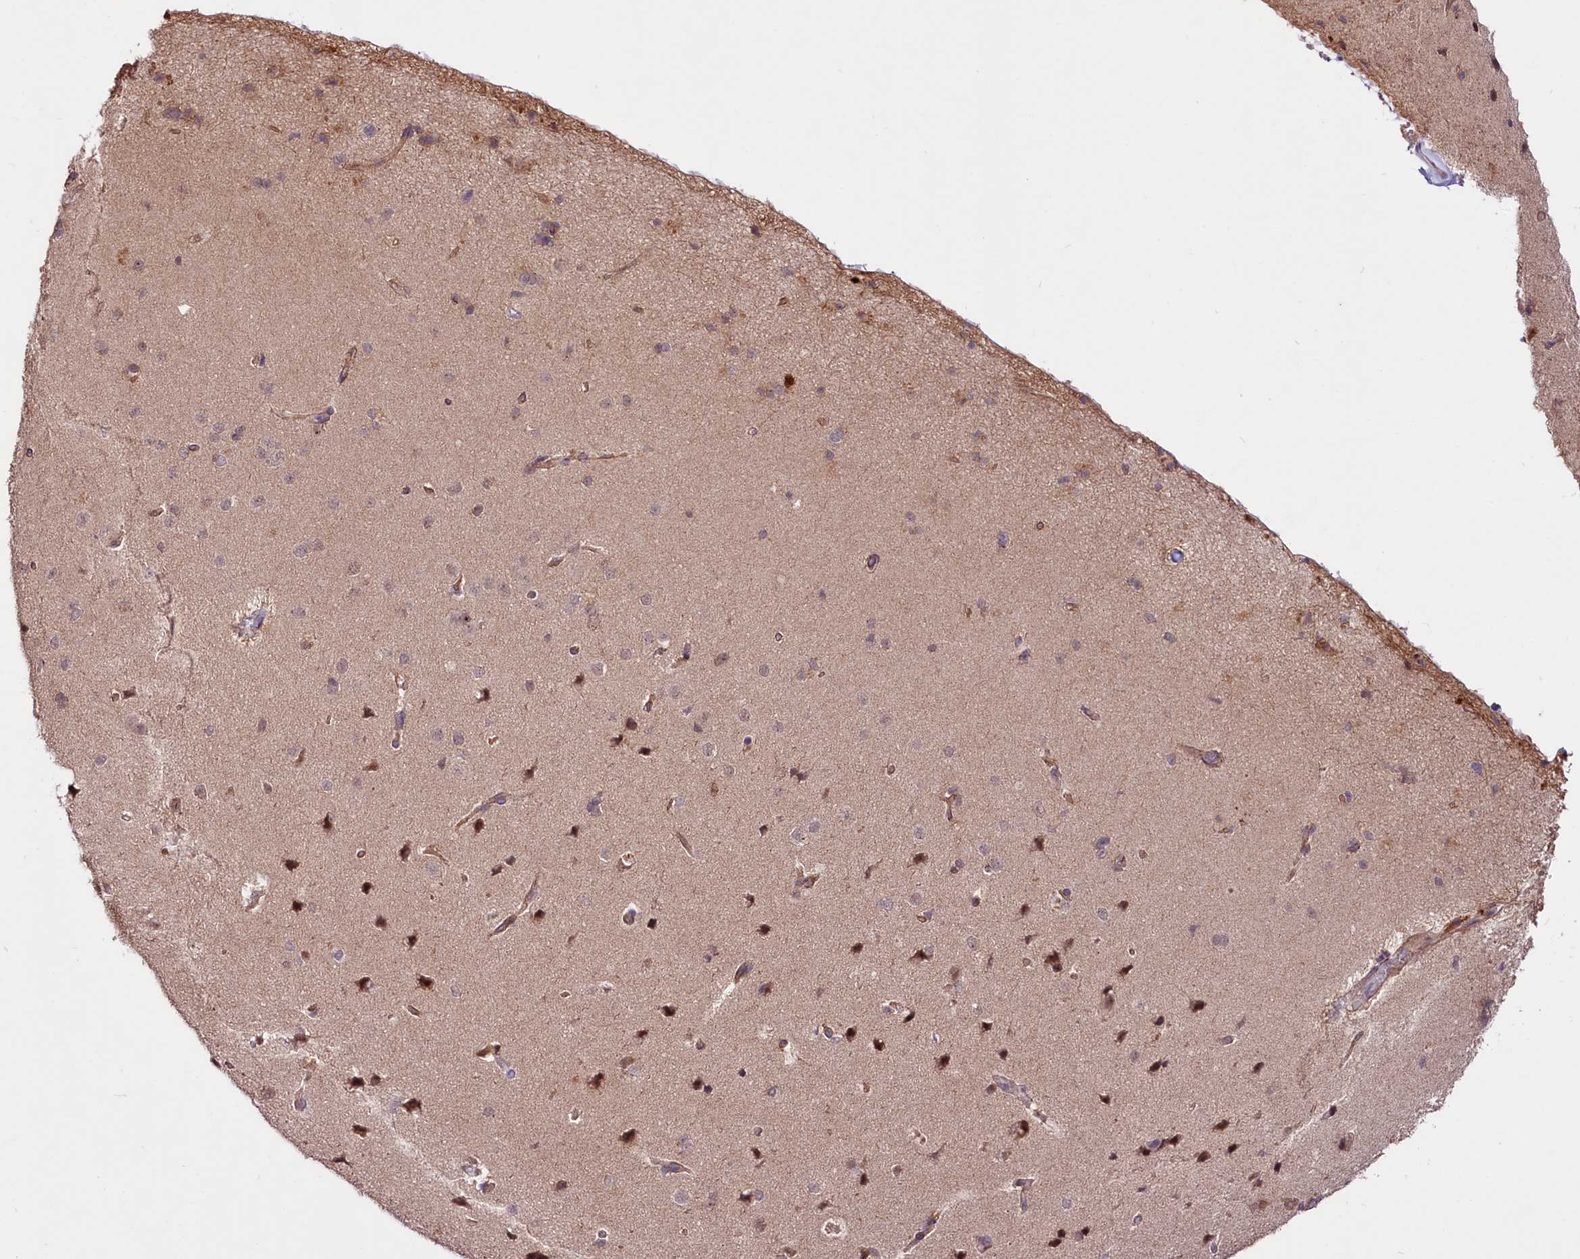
{"staining": {"intensity": "moderate", "quantity": ">75%", "location": "cytoplasmic/membranous"}, "tissue": "cerebral cortex", "cell_type": "Endothelial cells", "image_type": "normal", "snomed": [{"axis": "morphology", "description": "Normal tissue, NOS"}, {"axis": "topography", "description": "Cerebral cortex"}], "caption": "Moderate cytoplasmic/membranous staining is present in about >75% of endothelial cells in unremarkable cerebral cortex.", "gene": "TAFAZZIN", "patient": {"sex": "male", "age": 62}}